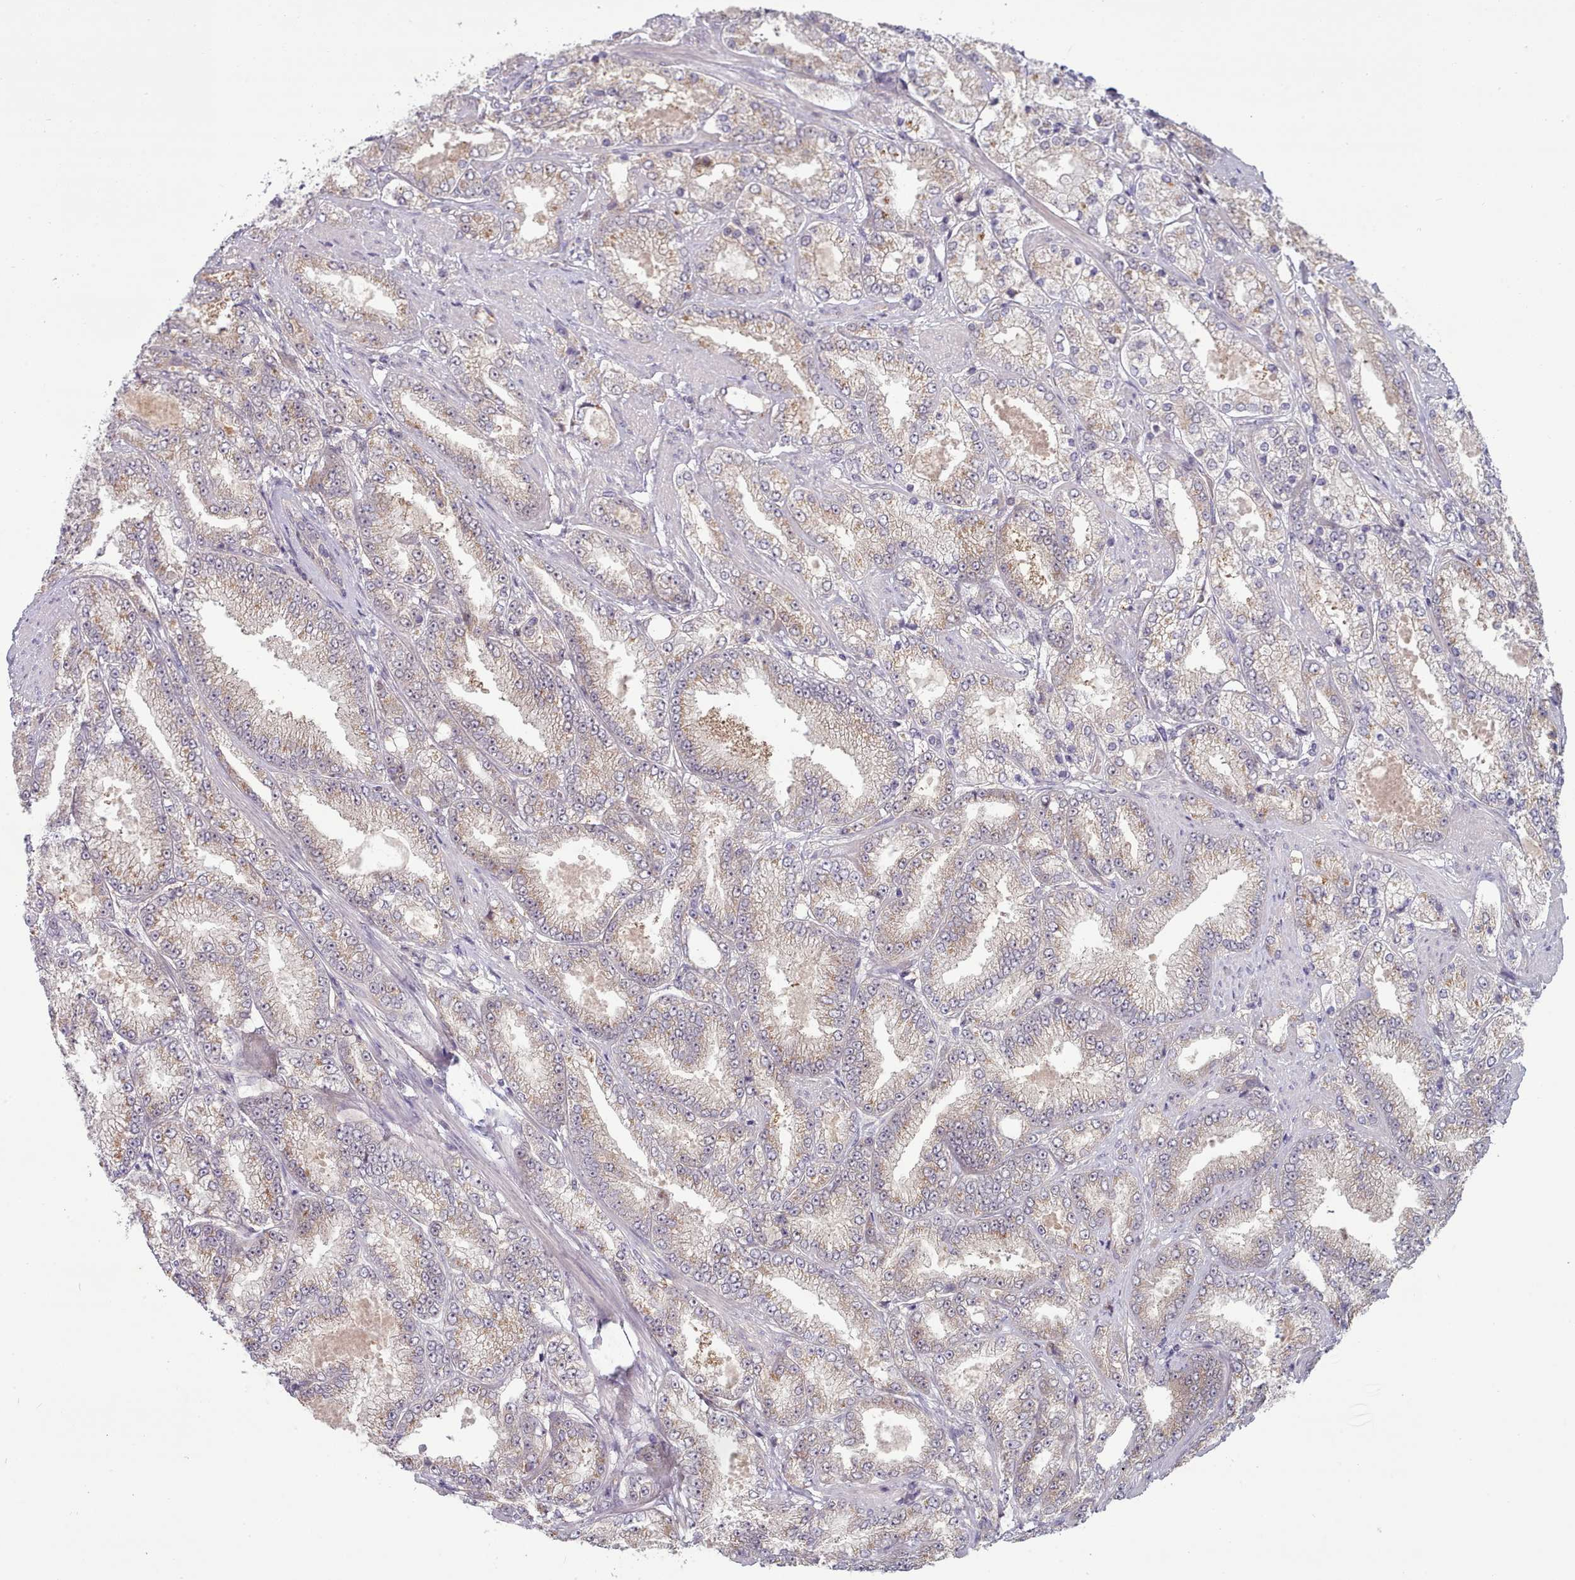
{"staining": {"intensity": "weak", "quantity": "25%-75%", "location": "cytoplasmic/membranous"}, "tissue": "prostate cancer", "cell_type": "Tumor cells", "image_type": "cancer", "snomed": [{"axis": "morphology", "description": "Adenocarcinoma, High grade"}, {"axis": "topography", "description": "Prostate"}], "caption": "Immunohistochemistry (IHC) histopathology image of neoplastic tissue: human prostate high-grade adenocarcinoma stained using IHC shows low levels of weak protein expression localized specifically in the cytoplasmic/membranous of tumor cells, appearing as a cytoplasmic/membranous brown color.", "gene": "CLNS1A", "patient": {"sex": "male", "age": 68}}